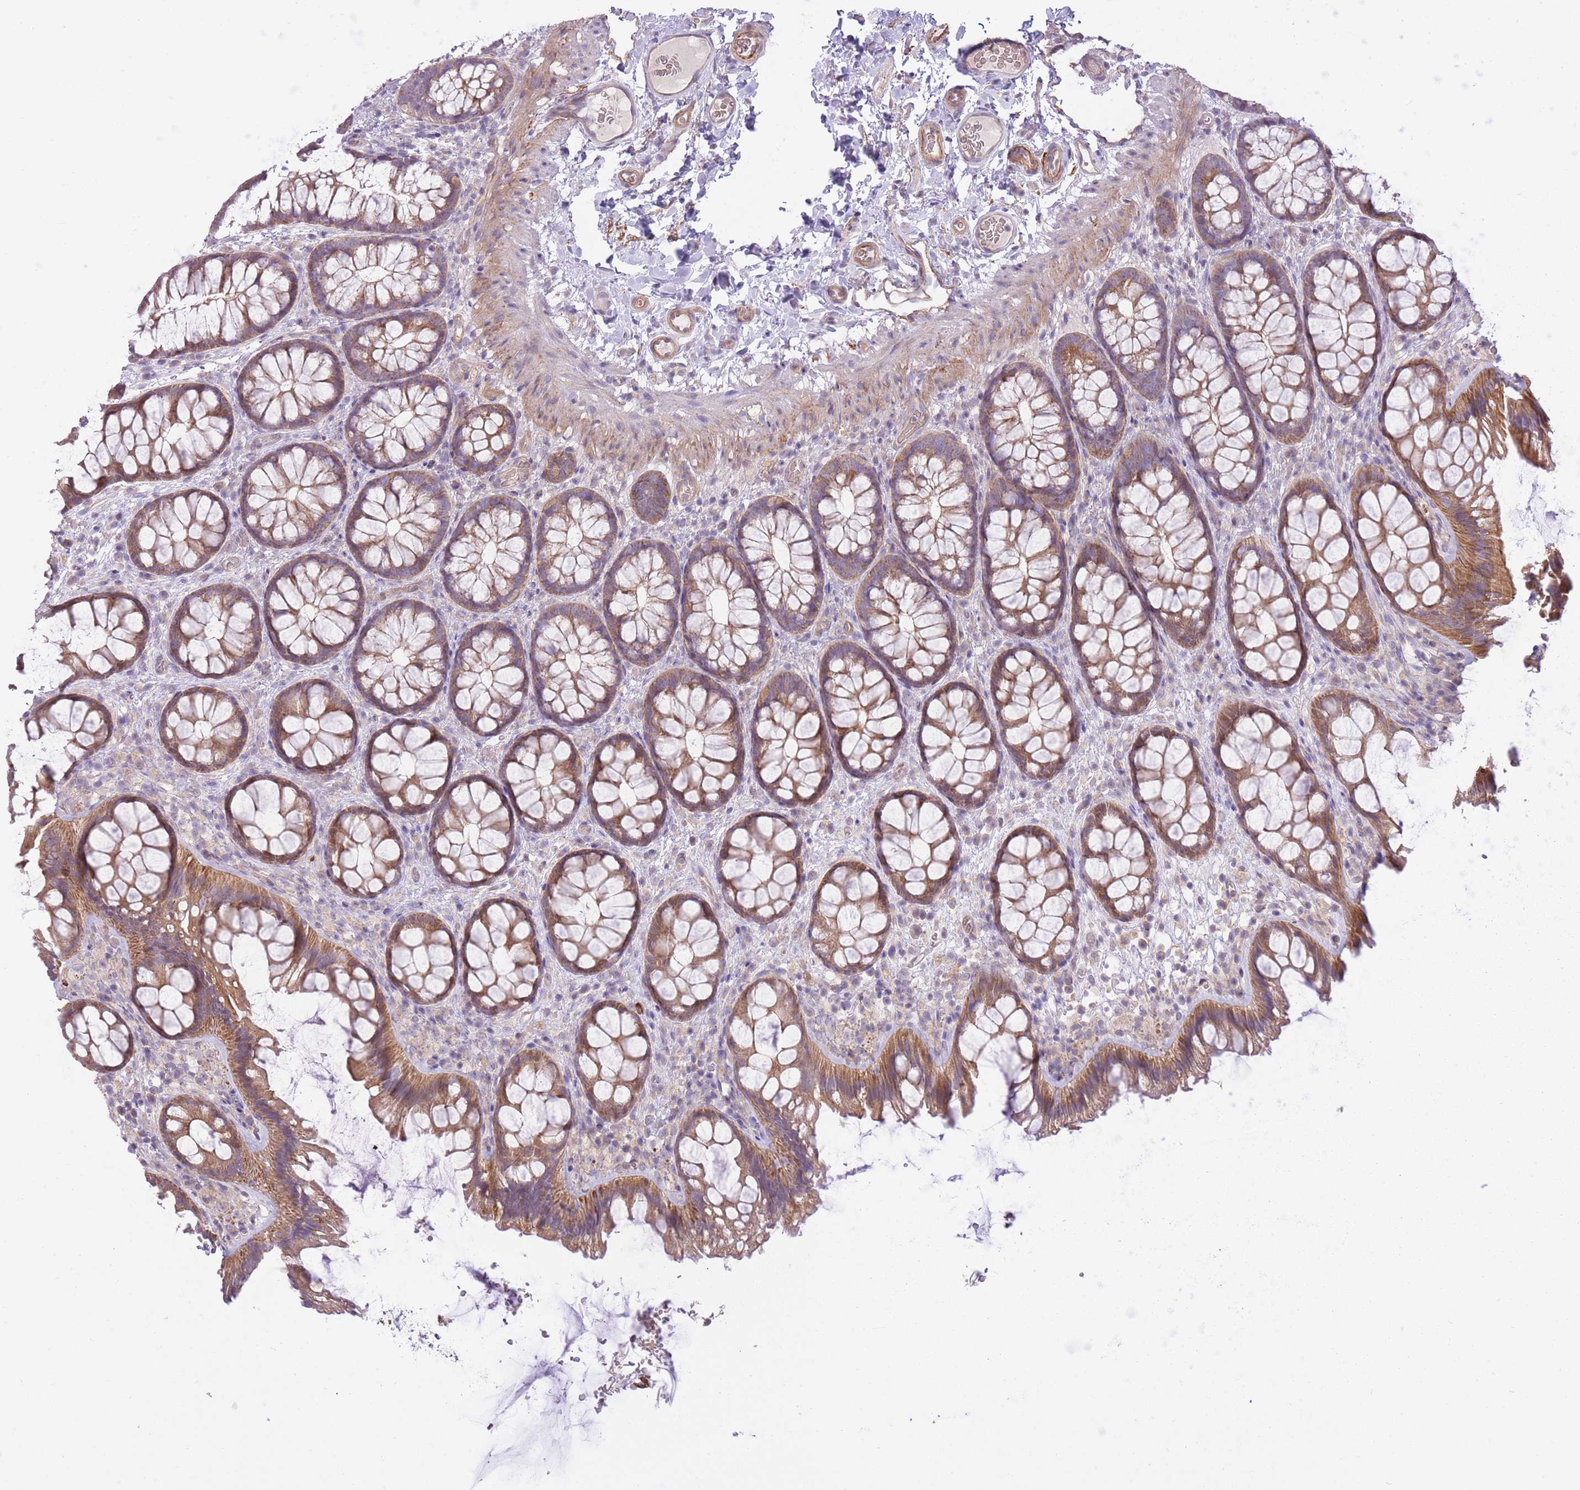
{"staining": {"intensity": "weak", "quantity": ">75%", "location": "cytoplasmic/membranous"}, "tissue": "colon", "cell_type": "Endothelial cells", "image_type": "normal", "snomed": [{"axis": "morphology", "description": "Normal tissue, NOS"}, {"axis": "topography", "description": "Colon"}], "caption": "A low amount of weak cytoplasmic/membranous positivity is appreciated in about >75% of endothelial cells in benign colon.", "gene": "REV1", "patient": {"sex": "male", "age": 46}}